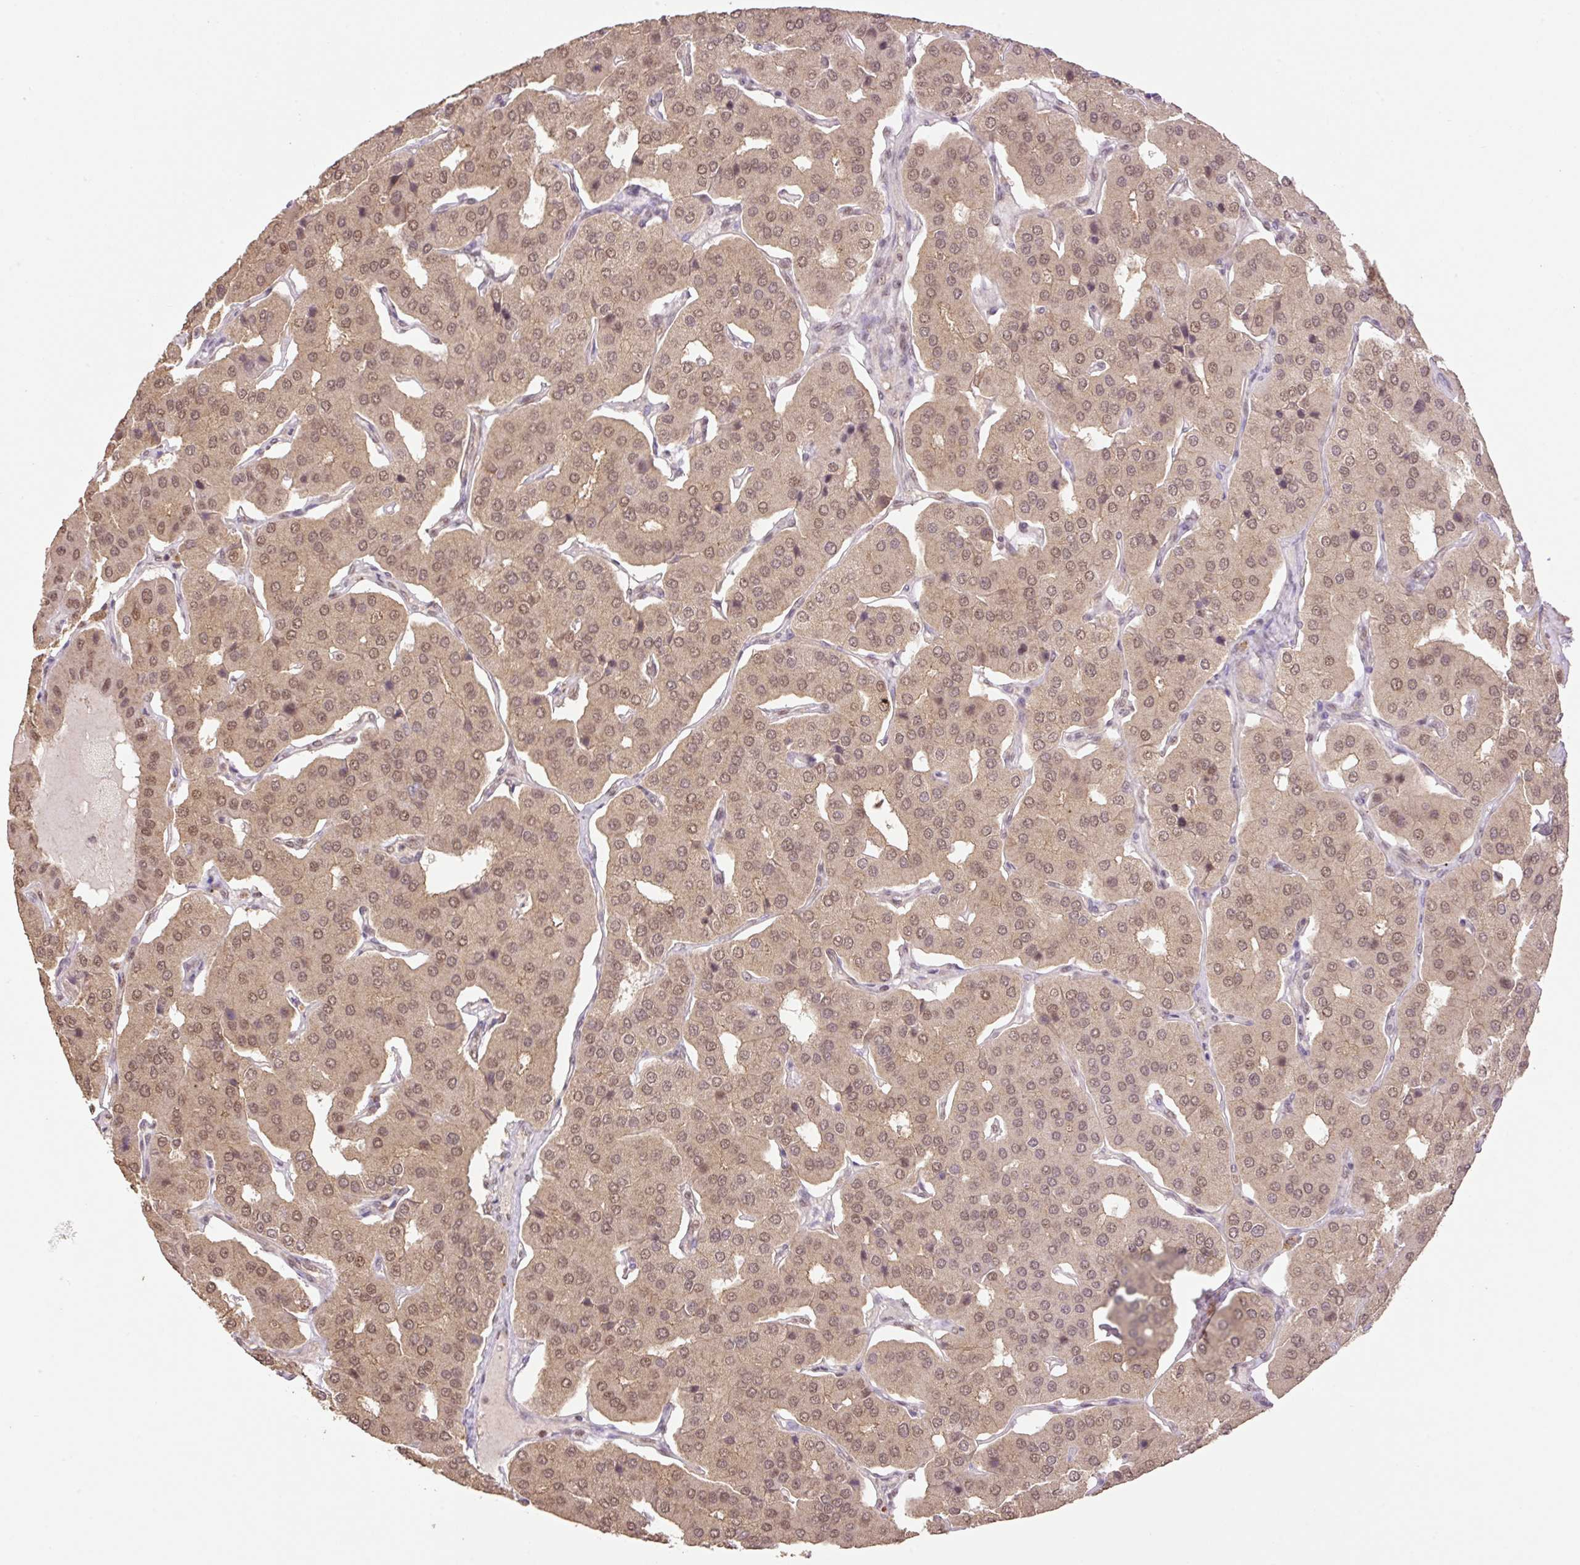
{"staining": {"intensity": "moderate", "quantity": ">75%", "location": "cytoplasmic/membranous,nuclear"}, "tissue": "parathyroid gland", "cell_type": "Glandular cells", "image_type": "normal", "snomed": [{"axis": "morphology", "description": "Normal tissue, NOS"}, {"axis": "morphology", "description": "Adenoma, NOS"}, {"axis": "topography", "description": "Parathyroid gland"}], "caption": "Immunohistochemistry (IHC) staining of unremarkable parathyroid gland, which displays medium levels of moderate cytoplasmic/membranous,nuclear staining in about >75% of glandular cells indicating moderate cytoplasmic/membranous,nuclear protein positivity. The staining was performed using DAB (3,3'-diaminobenzidine) (brown) for protein detection and nuclei were counterstained in hematoxylin (blue).", "gene": "VPS25", "patient": {"sex": "female", "age": 86}}